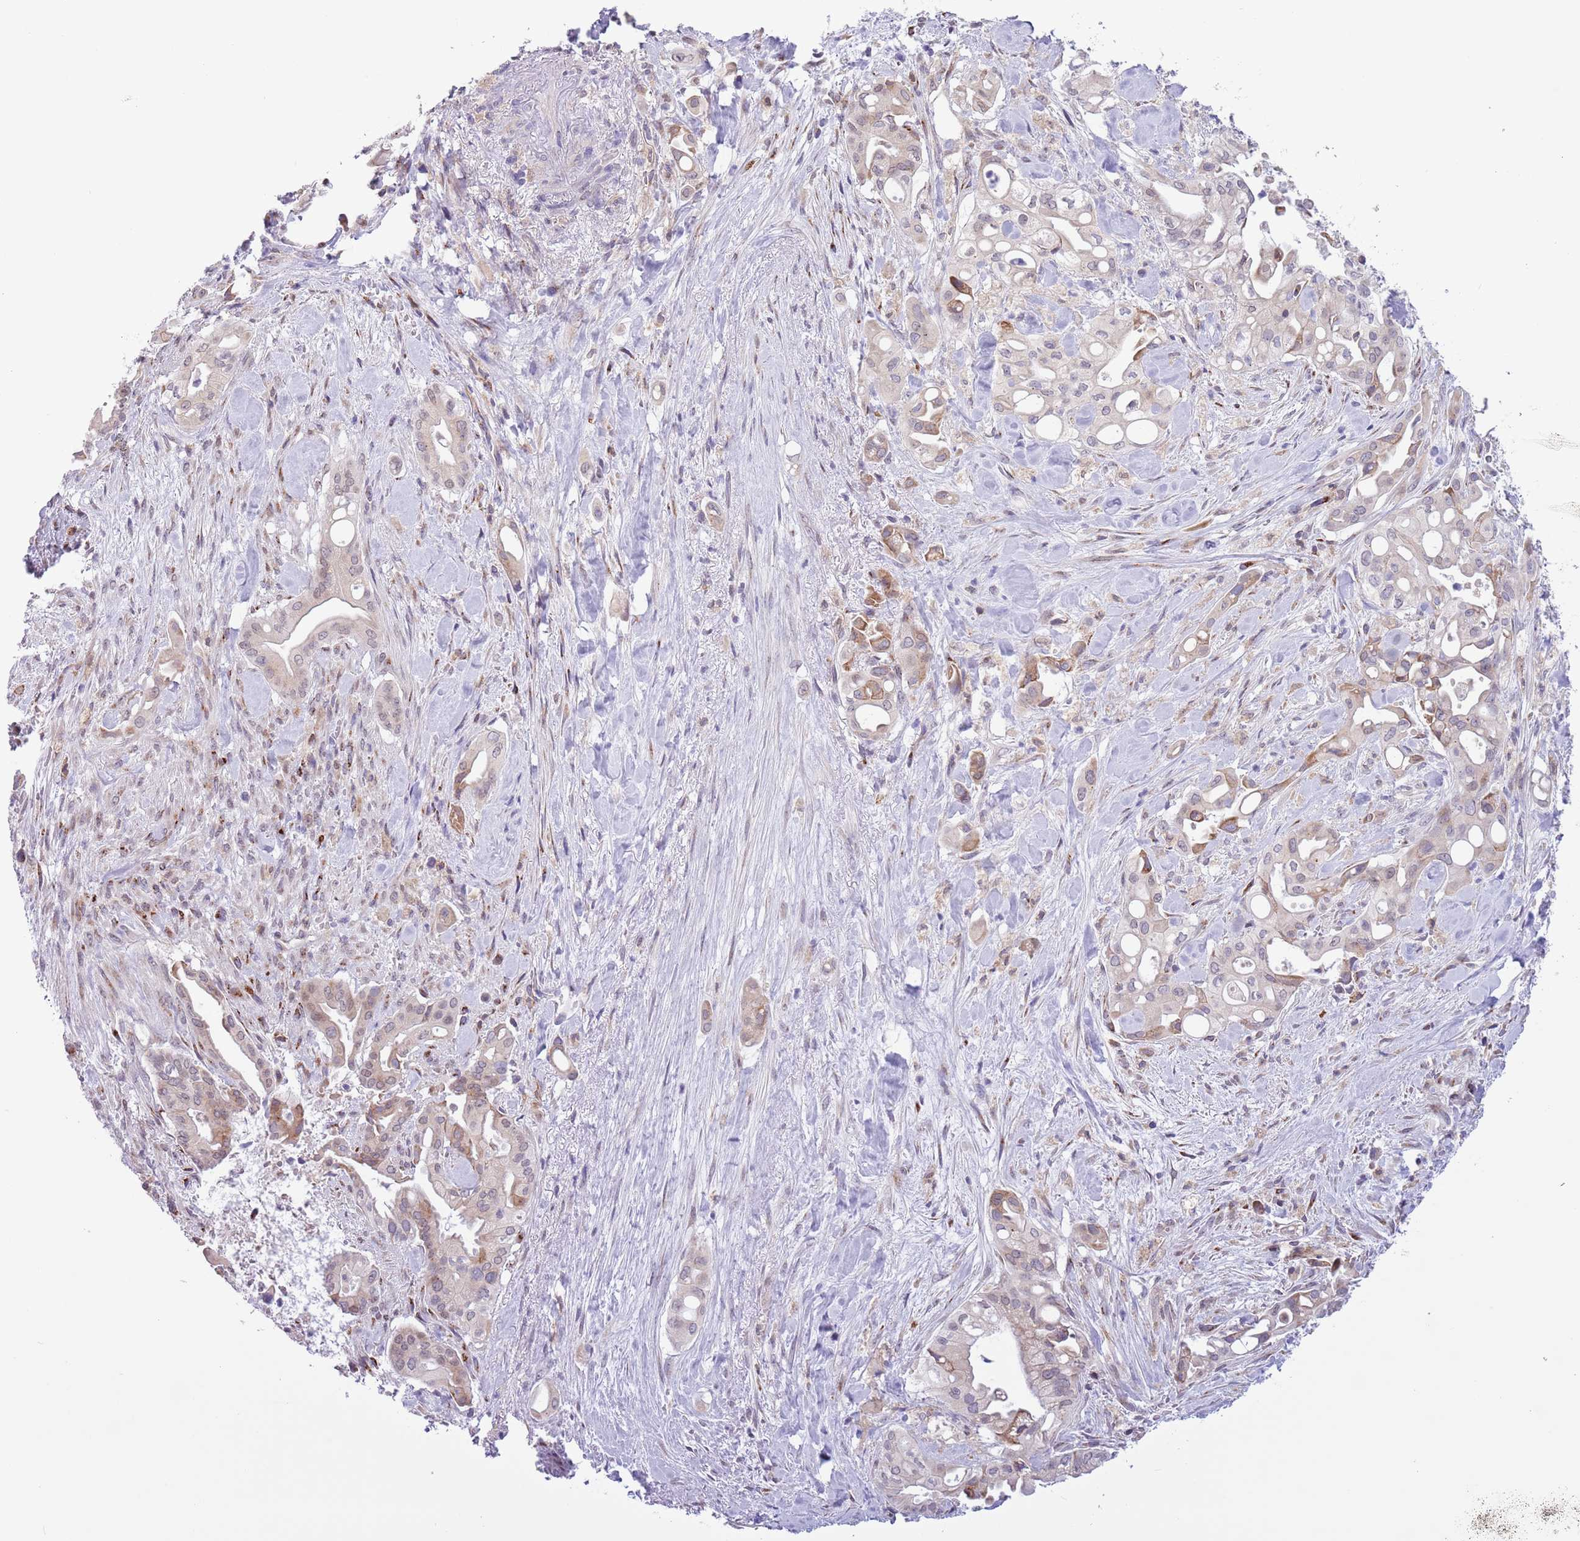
{"staining": {"intensity": "moderate", "quantity": "25%-75%", "location": "cytoplasmic/membranous,nuclear"}, "tissue": "liver cancer", "cell_type": "Tumor cells", "image_type": "cancer", "snomed": [{"axis": "morphology", "description": "Cholangiocarcinoma"}, {"axis": "topography", "description": "Liver"}], "caption": "Approximately 25%-75% of tumor cells in human liver cholangiocarcinoma exhibit moderate cytoplasmic/membranous and nuclear protein staining as visualized by brown immunohistochemical staining.", "gene": "ZNF576", "patient": {"sex": "female", "age": 68}}